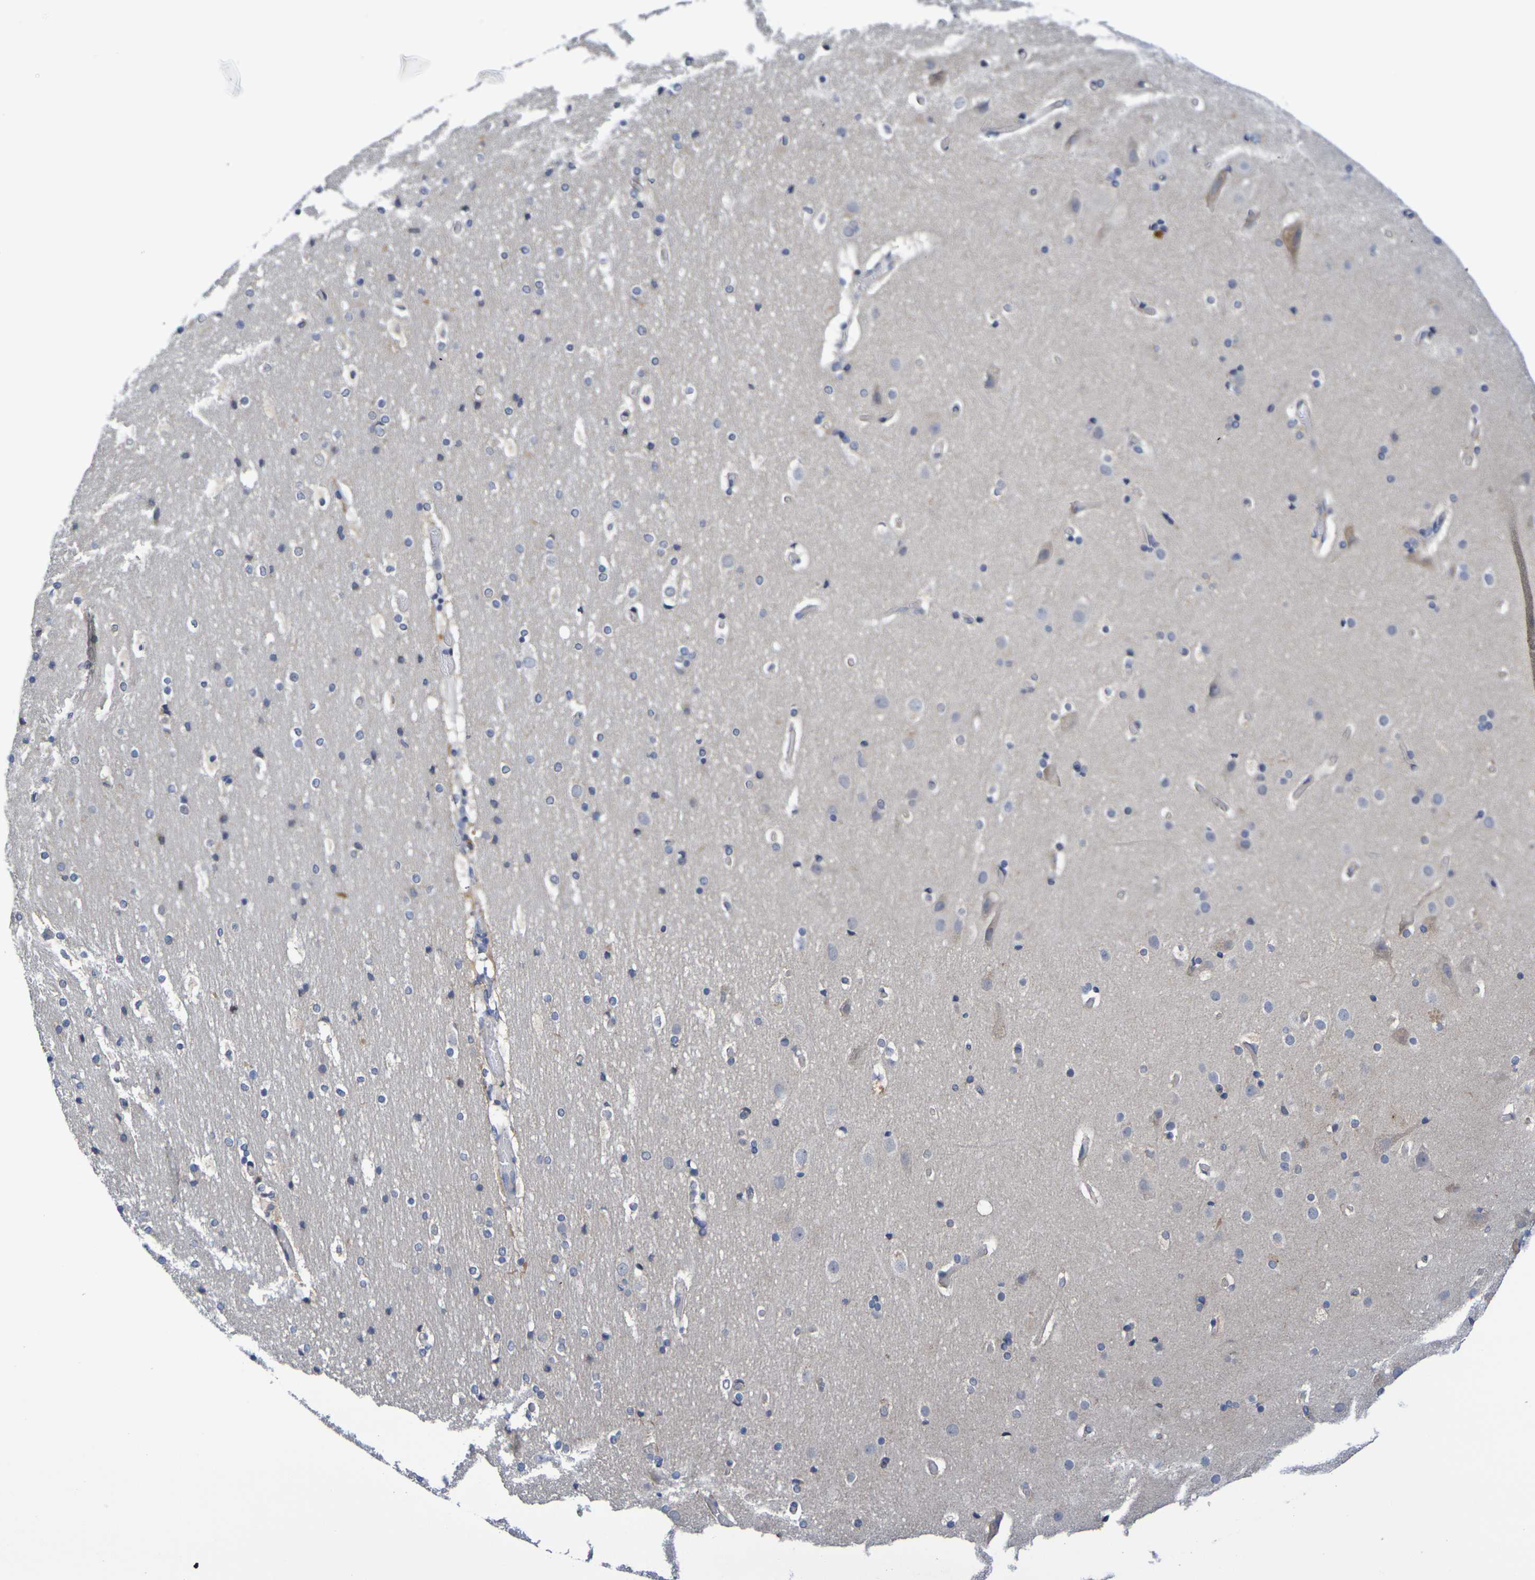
{"staining": {"intensity": "weak", "quantity": "<25%", "location": "cytoplasmic/membranous"}, "tissue": "cerebral cortex", "cell_type": "Endothelial cells", "image_type": "normal", "snomed": [{"axis": "morphology", "description": "Normal tissue, NOS"}, {"axis": "topography", "description": "Cerebral cortex"}], "caption": "Immunohistochemistry (IHC) of benign human cerebral cortex displays no expression in endothelial cells.", "gene": "SDC4", "patient": {"sex": "male", "age": 57}}